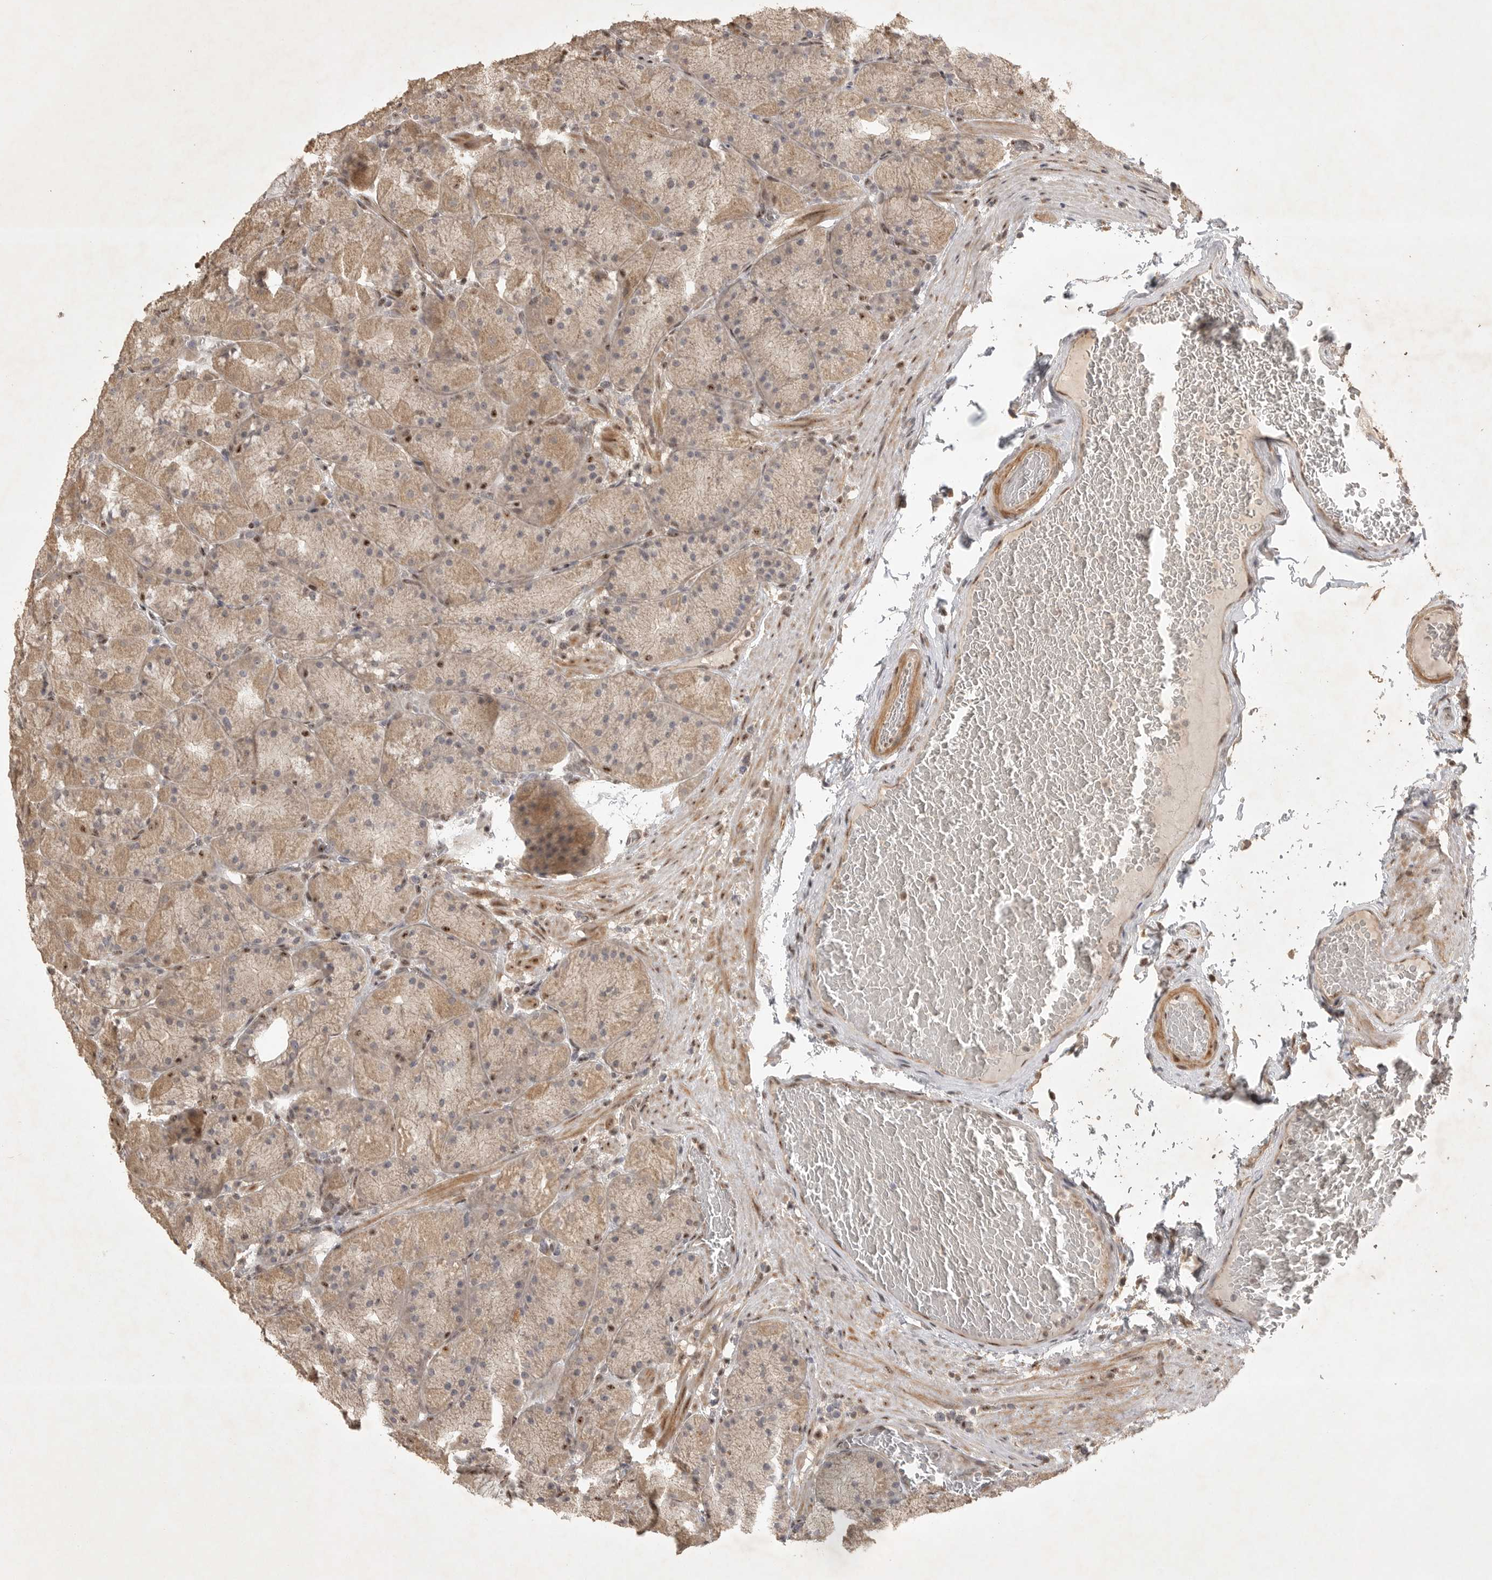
{"staining": {"intensity": "moderate", "quantity": ">75%", "location": "cytoplasmic/membranous,nuclear"}, "tissue": "stomach", "cell_type": "Glandular cells", "image_type": "normal", "snomed": [{"axis": "morphology", "description": "Normal tissue, NOS"}, {"axis": "topography", "description": "Stomach, upper"}, {"axis": "topography", "description": "Stomach"}], "caption": "Normal stomach demonstrates moderate cytoplasmic/membranous,nuclear staining in about >75% of glandular cells, visualized by immunohistochemistry.", "gene": "POMP", "patient": {"sex": "male", "age": 48}}